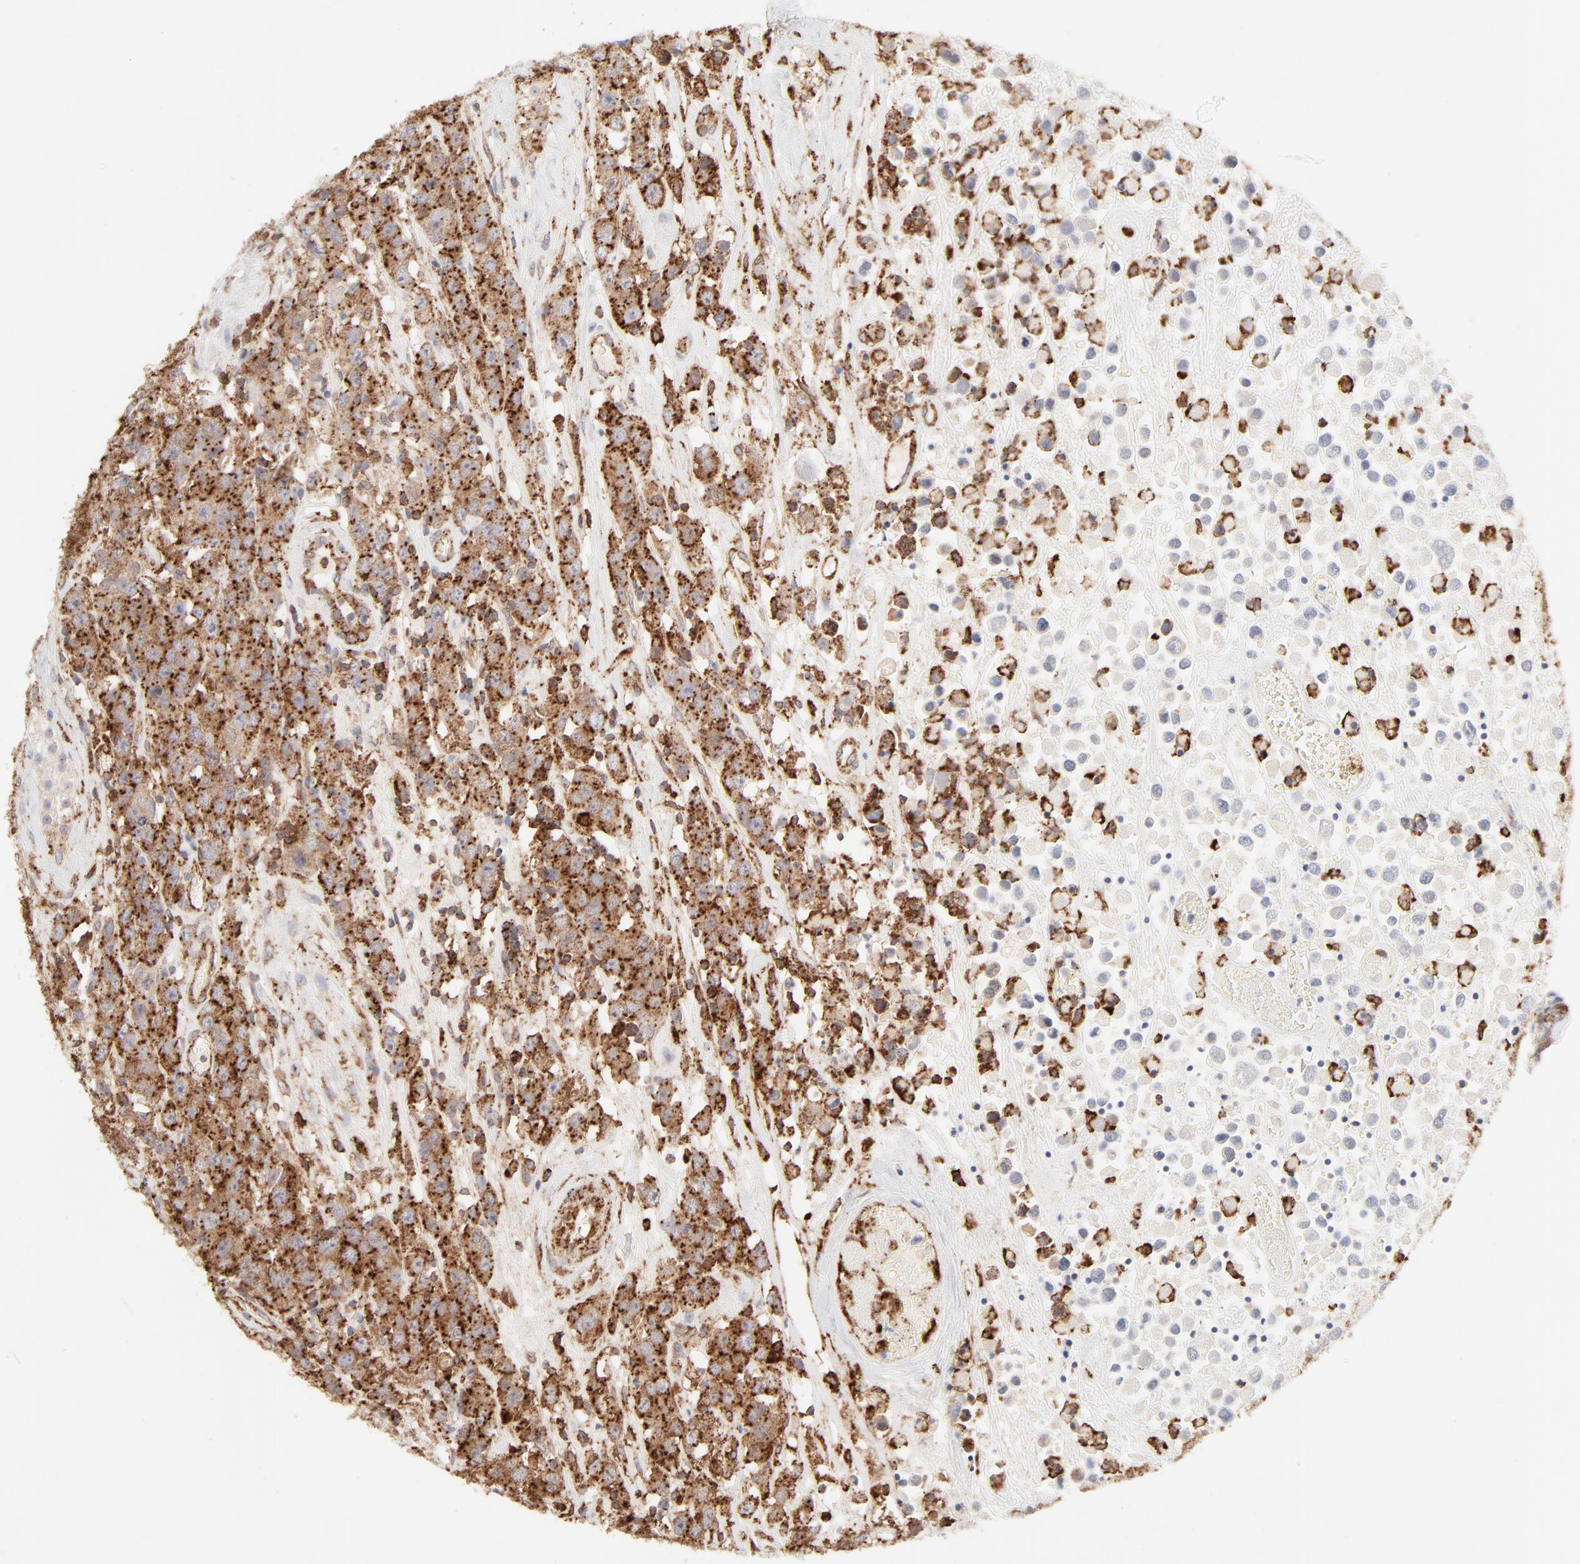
{"staining": {"intensity": "moderate", "quantity": ">75%", "location": "cytoplasmic/membranous"}, "tissue": "testis cancer", "cell_type": "Tumor cells", "image_type": "cancer", "snomed": [{"axis": "morphology", "description": "Seminoma, NOS"}, {"axis": "topography", "description": "Testis"}], "caption": "Moderate cytoplasmic/membranous protein staining is appreciated in approximately >75% of tumor cells in testis cancer (seminoma). The protein is shown in brown color, while the nuclei are stained blue.", "gene": "CDK6", "patient": {"sex": "male", "age": 52}}